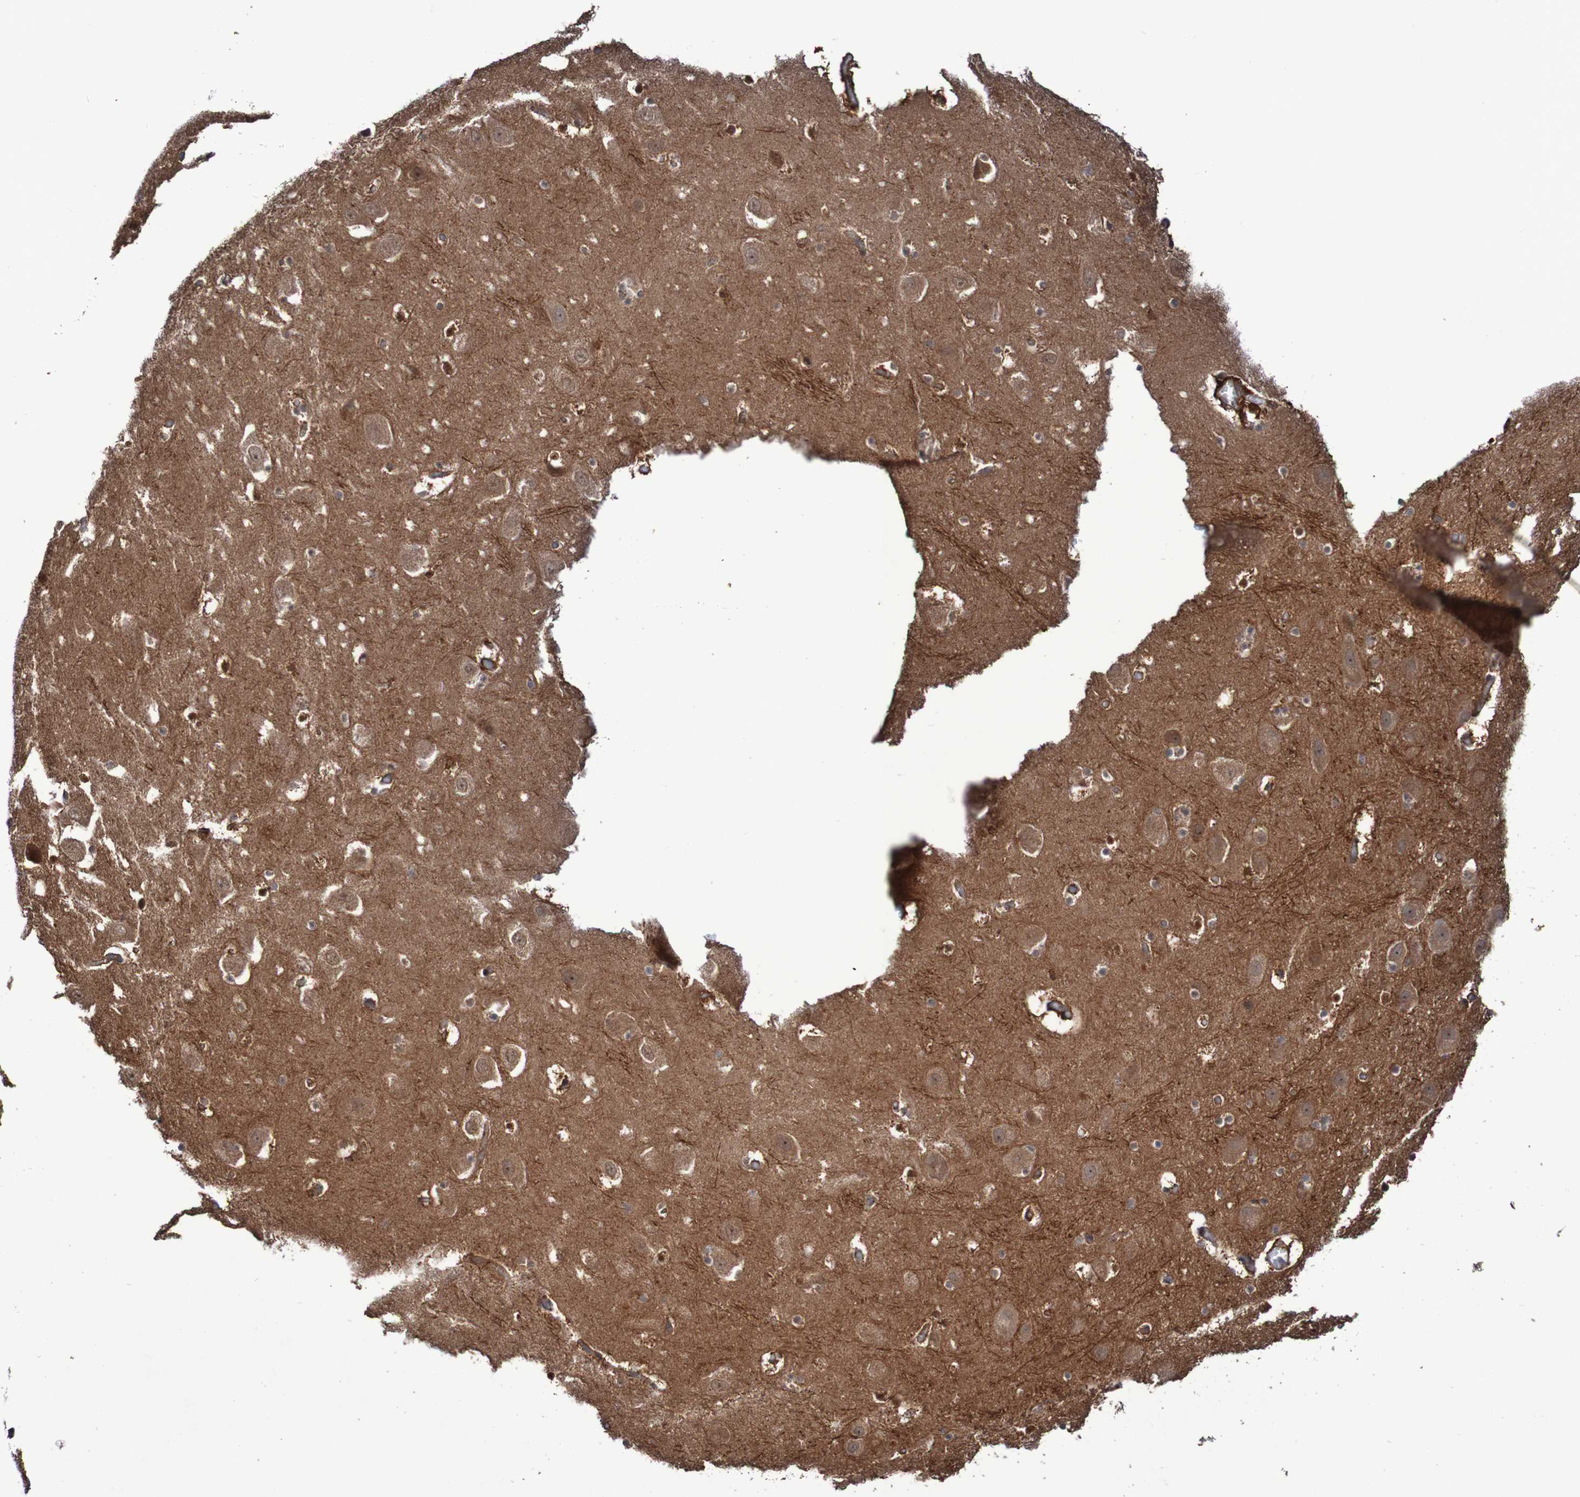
{"staining": {"intensity": "negative", "quantity": "none", "location": "none"}, "tissue": "hippocampus", "cell_type": "Glial cells", "image_type": "normal", "snomed": [{"axis": "morphology", "description": "Normal tissue, NOS"}, {"axis": "topography", "description": "Hippocampus"}], "caption": "Immunohistochemical staining of benign human hippocampus shows no significant staining in glial cells. Nuclei are stained in blue.", "gene": "PHPT1", "patient": {"sex": "male", "age": 45}}